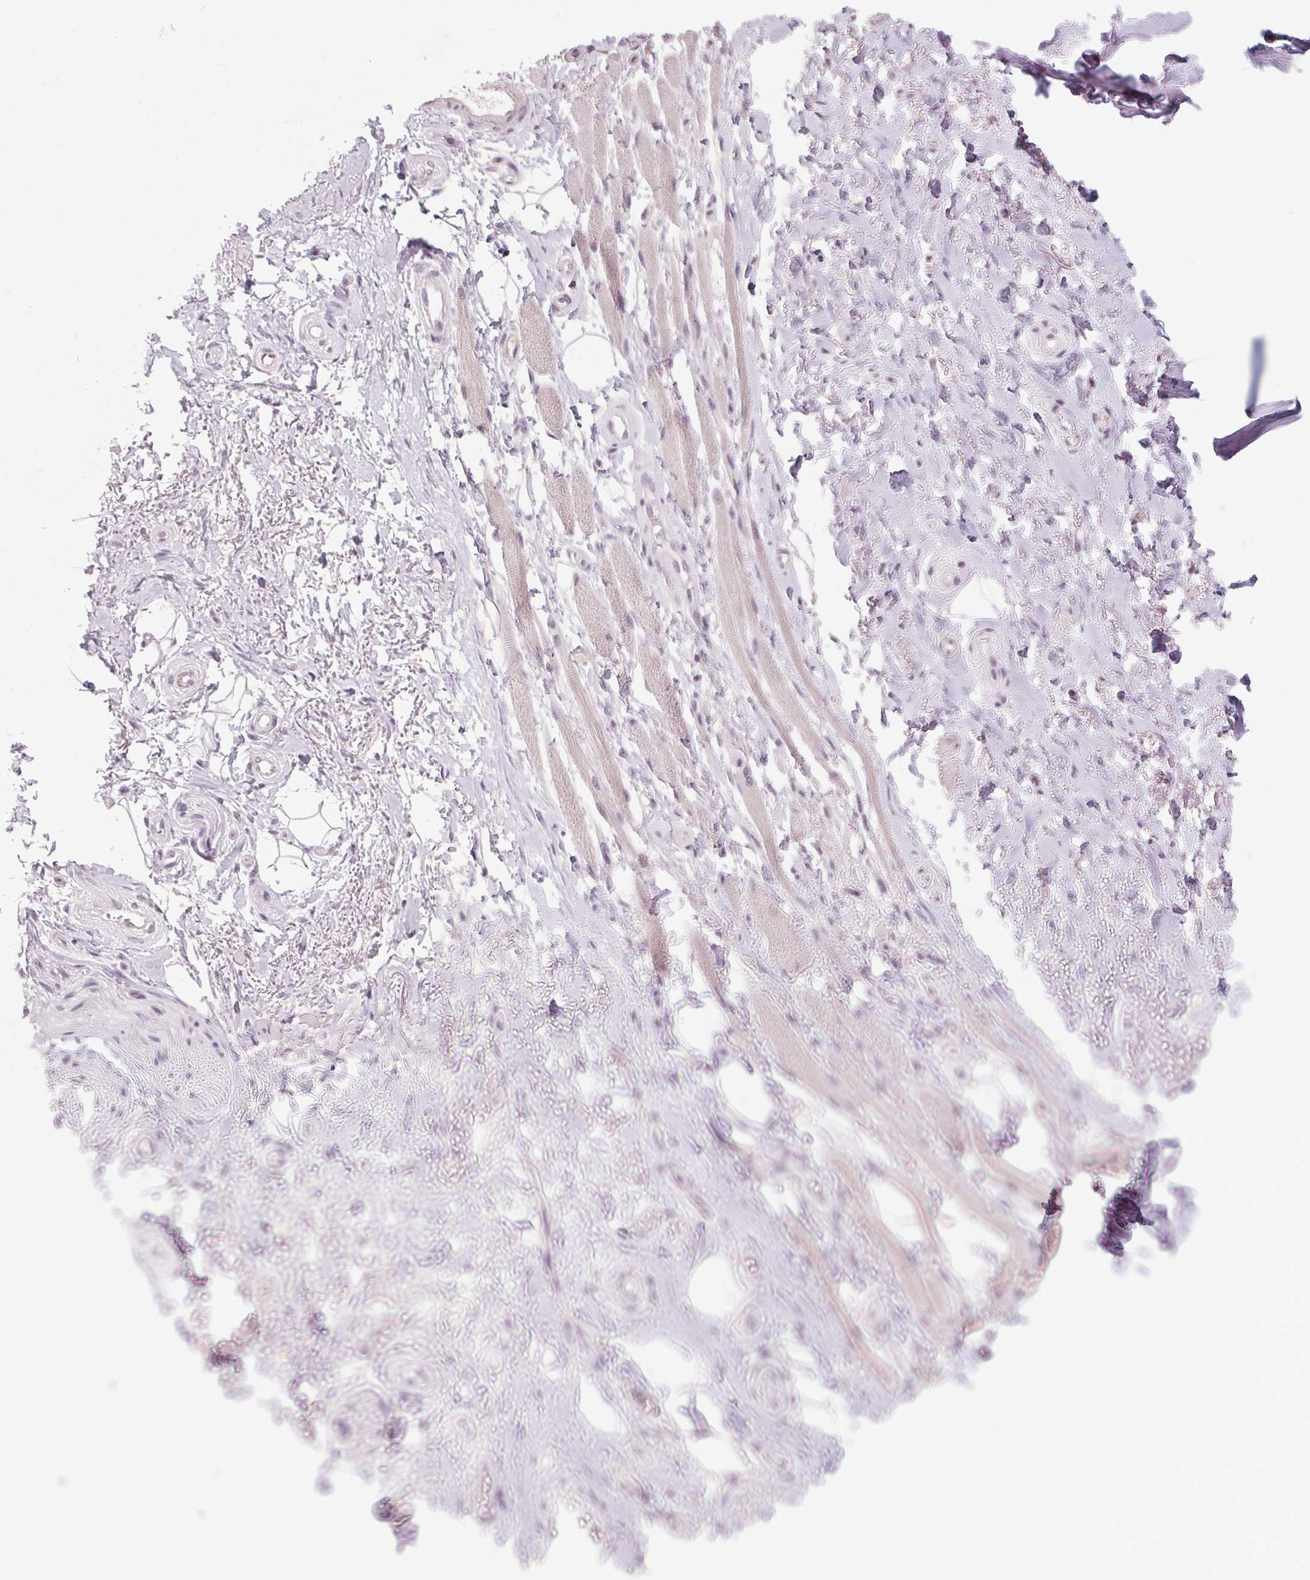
{"staining": {"intensity": "negative", "quantity": "none", "location": "none"}, "tissue": "adipose tissue", "cell_type": "Adipocytes", "image_type": "normal", "snomed": [{"axis": "morphology", "description": "Normal tissue, NOS"}, {"axis": "topography", "description": "Anal"}, {"axis": "topography", "description": "Peripheral nerve tissue"}], "caption": "Immunohistochemistry (IHC) histopathology image of unremarkable adipose tissue: human adipose tissue stained with DAB (3,3'-diaminobenzidine) demonstrates no significant protein positivity in adipocytes. (Brightfield microscopy of DAB (3,3'-diaminobenzidine) immunohistochemistry (IHC) at high magnification).", "gene": "POMC", "patient": {"sex": "male", "age": 53}}